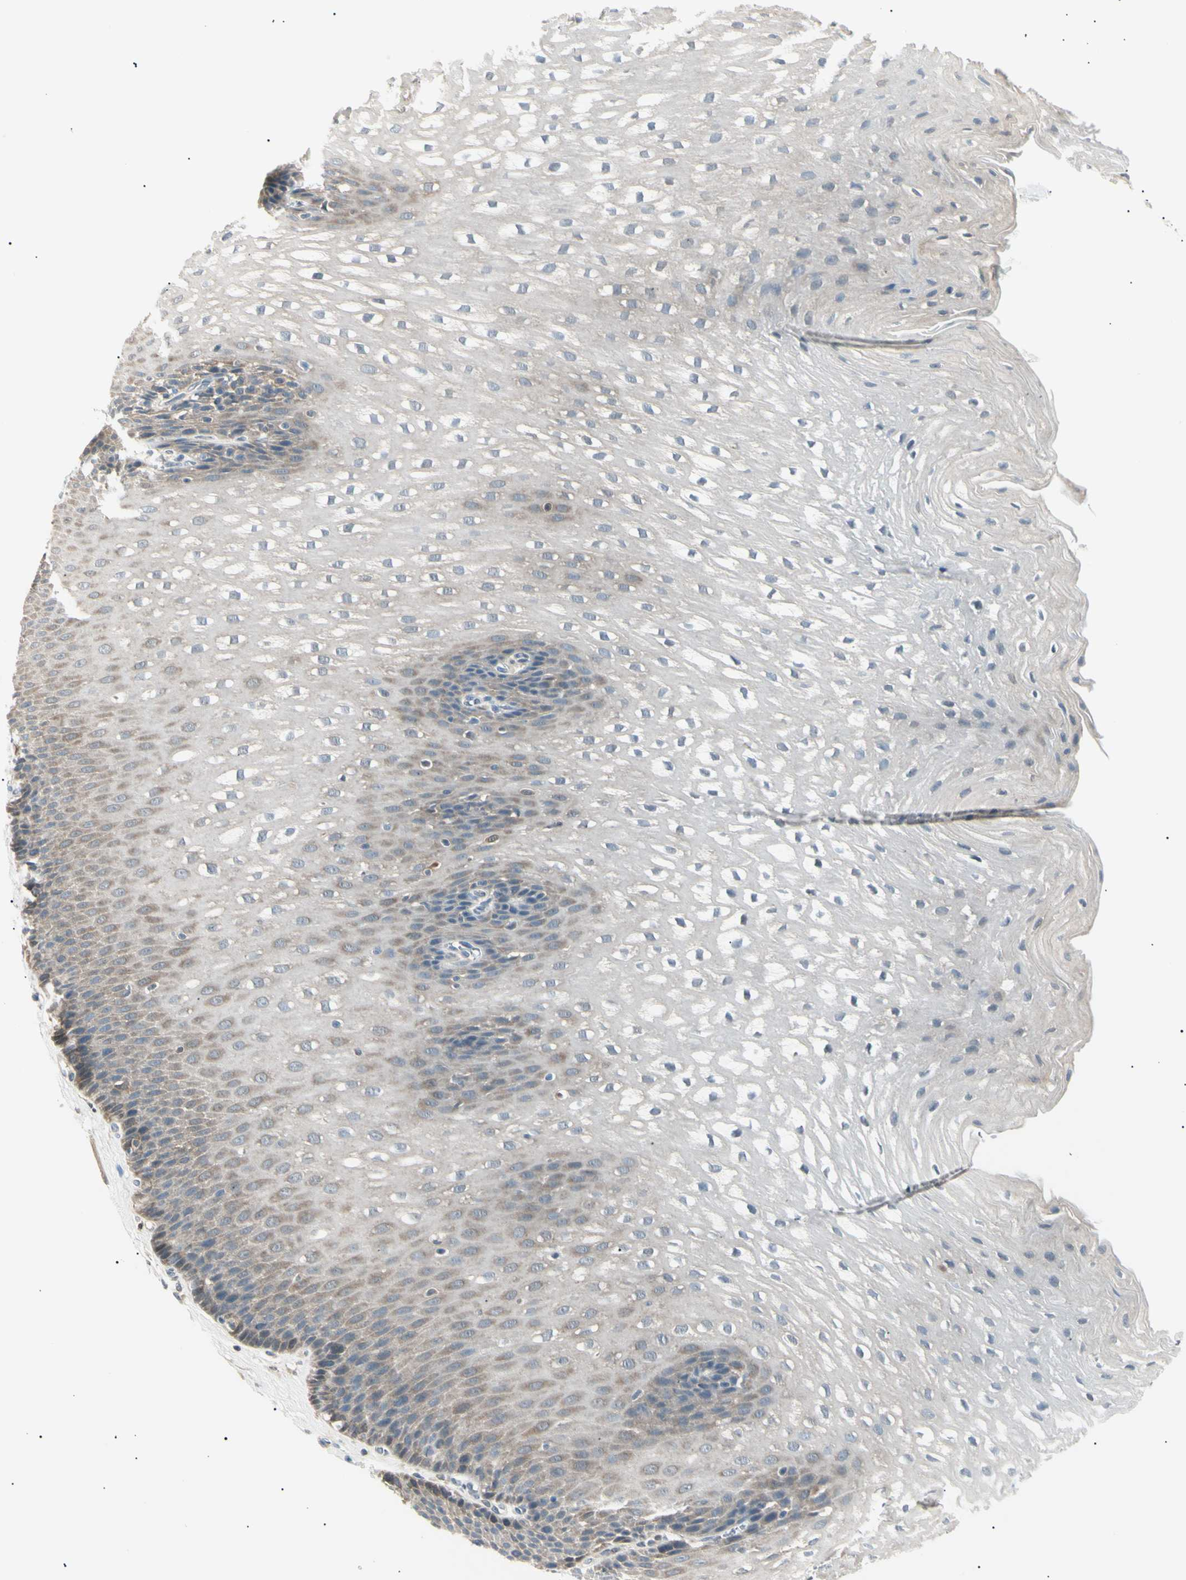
{"staining": {"intensity": "moderate", "quantity": "25%-75%", "location": "cytoplasmic/membranous"}, "tissue": "esophagus", "cell_type": "Squamous epithelial cells", "image_type": "normal", "snomed": [{"axis": "morphology", "description": "Normal tissue, NOS"}, {"axis": "topography", "description": "Esophagus"}], "caption": "Protein staining displays moderate cytoplasmic/membranous staining in about 25%-75% of squamous epithelial cells in normal esophagus.", "gene": "LHPP", "patient": {"sex": "male", "age": 48}}